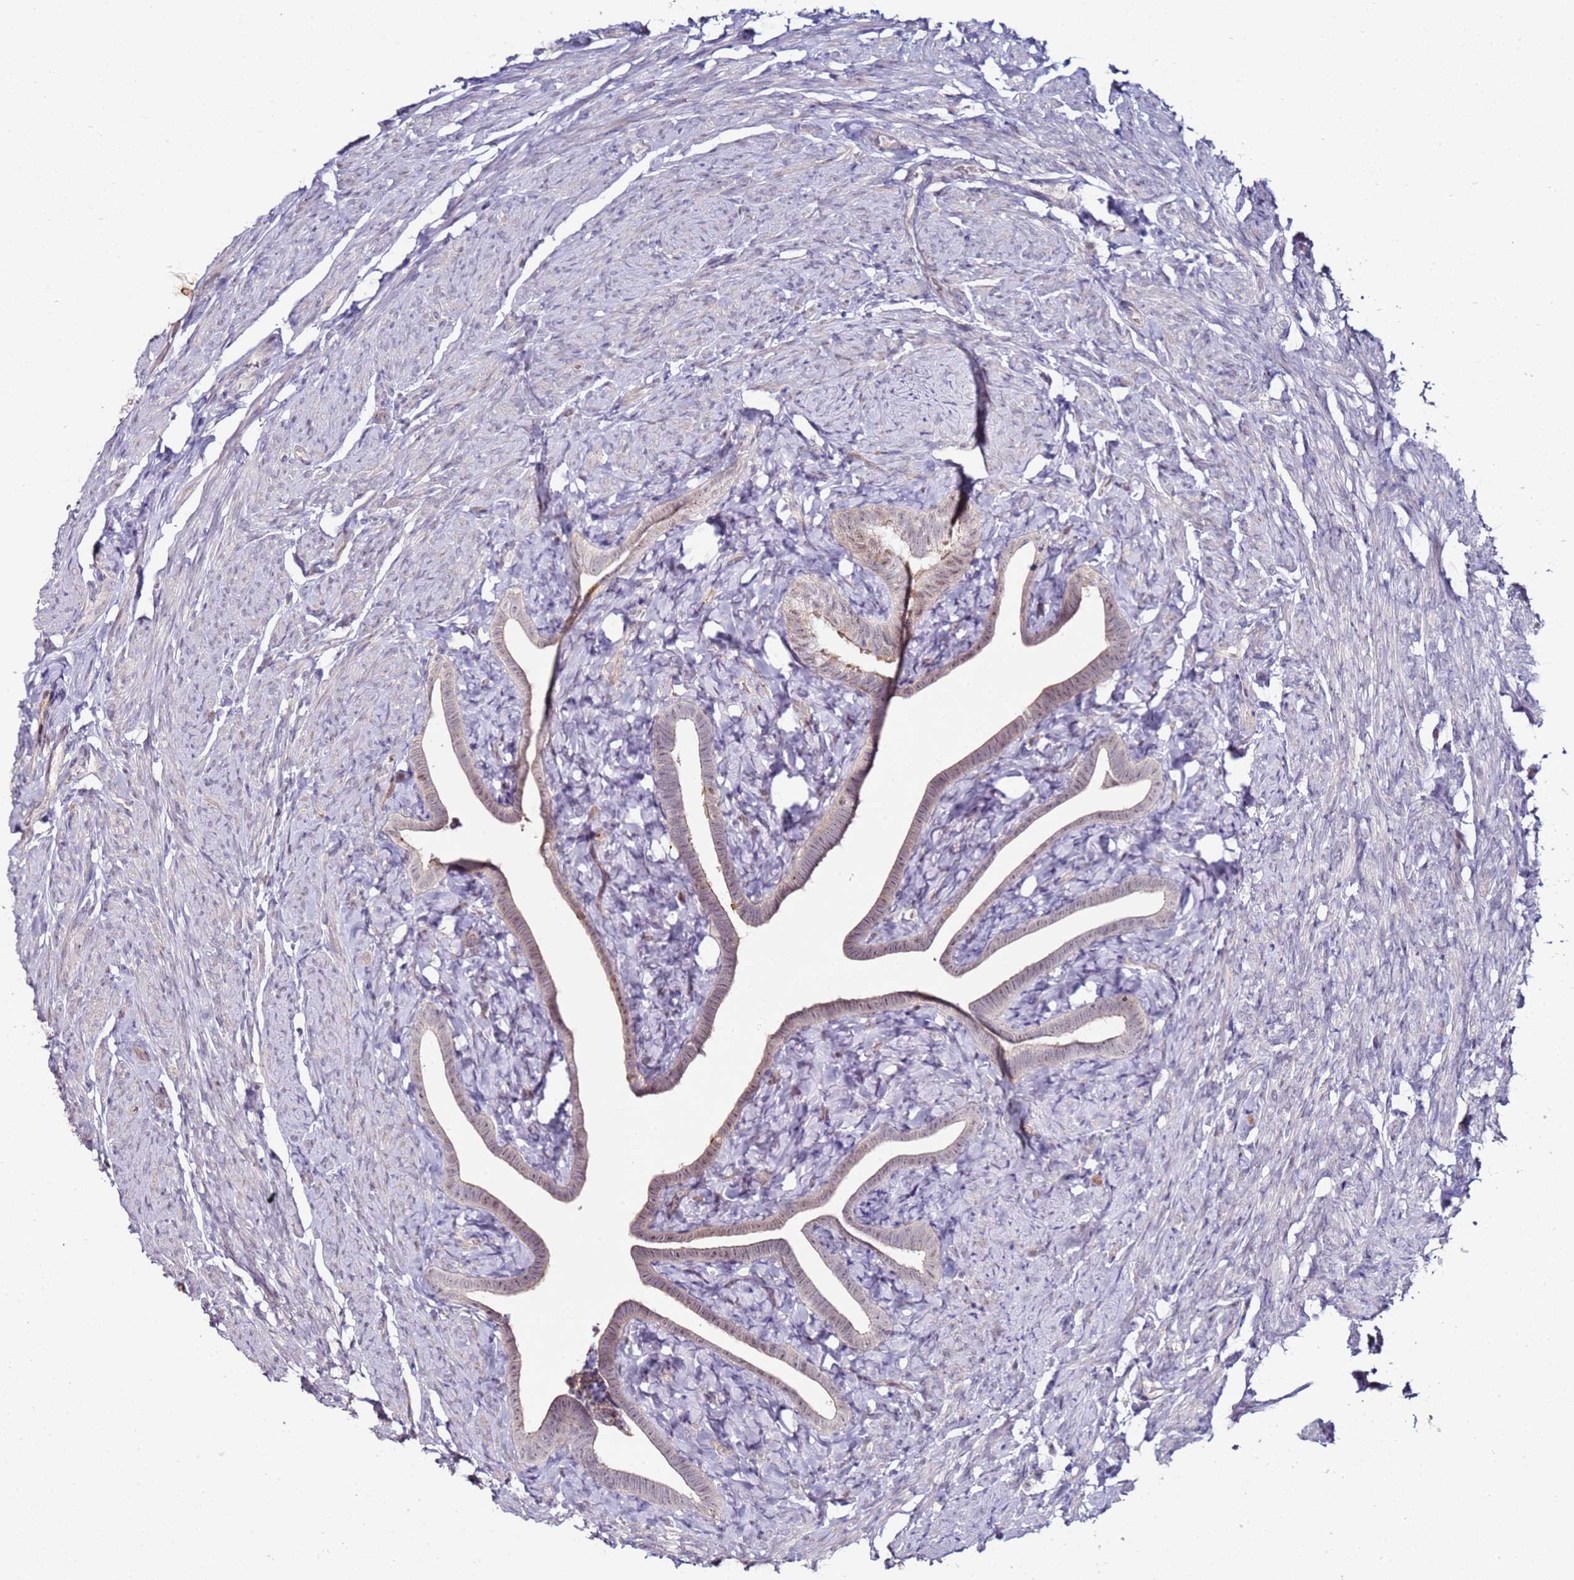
{"staining": {"intensity": "weak", "quantity": "<25%", "location": "nuclear"}, "tissue": "fallopian tube", "cell_type": "Glandular cells", "image_type": "normal", "snomed": [{"axis": "morphology", "description": "Normal tissue, NOS"}, {"axis": "topography", "description": "Fallopian tube"}], "caption": "A high-resolution micrograph shows immunohistochemistry (IHC) staining of unremarkable fallopian tube, which demonstrates no significant positivity in glandular cells.", "gene": "DUSP28", "patient": {"sex": "female", "age": 69}}